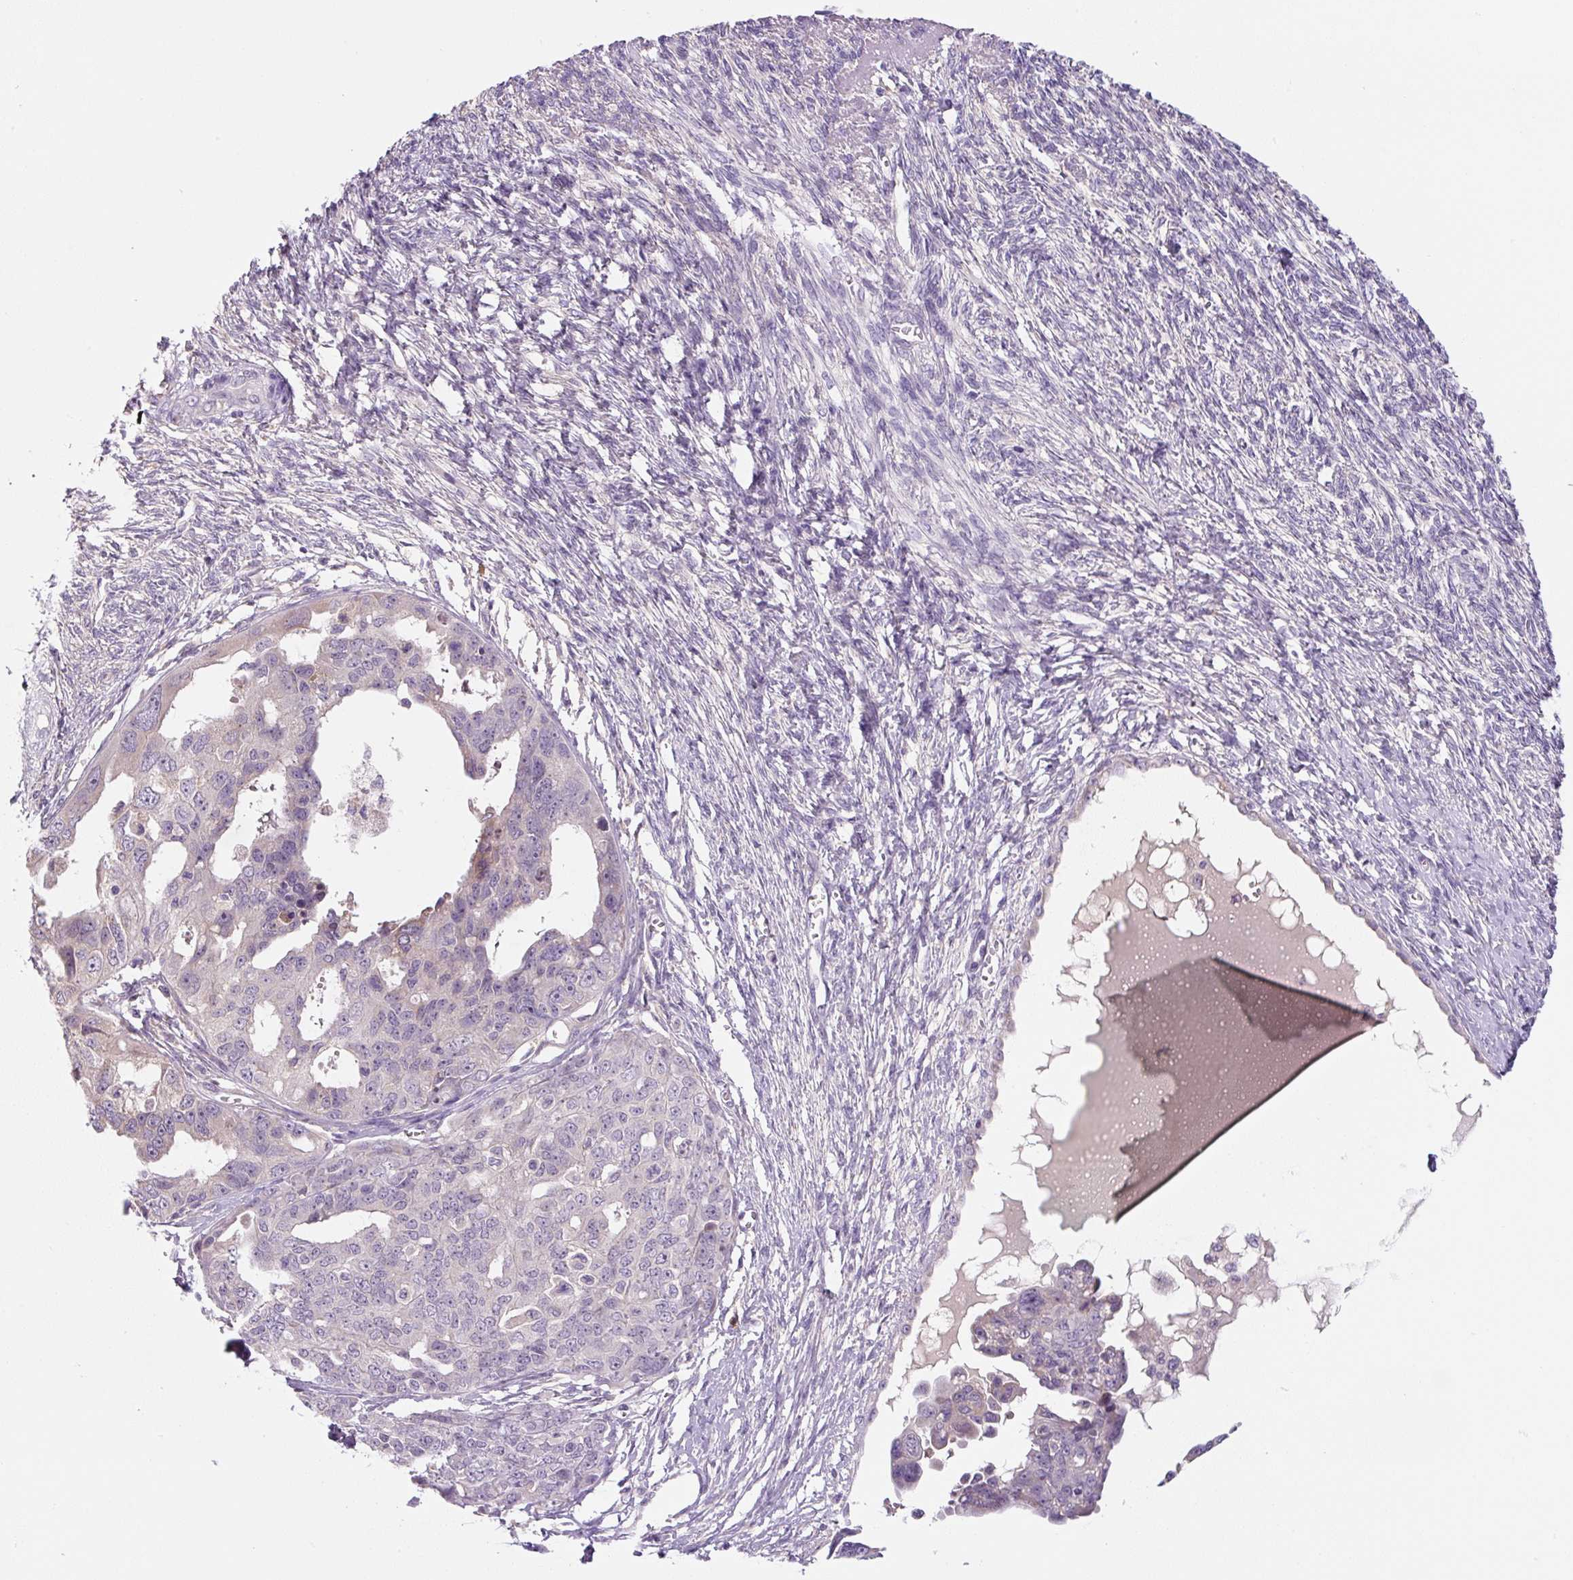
{"staining": {"intensity": "negative", "quantity": "none", "location": "none"}, "tissue": "ovarian cancer", "cell_type": "Tumor cells", "image_type": "cancer", "snomed": [{"axis": "morphology", "description": "Carcinoma, endometroid"}, {"axis": "topography", "description": "Ovary"}], "caption": "Human ovarian endometroid carcinoma stained for a protein using immunohistochemistry (IHC) displays no staining in tumor cells.", "gene": "FZD5", "patient": {"sex": "female", "age": 70}}